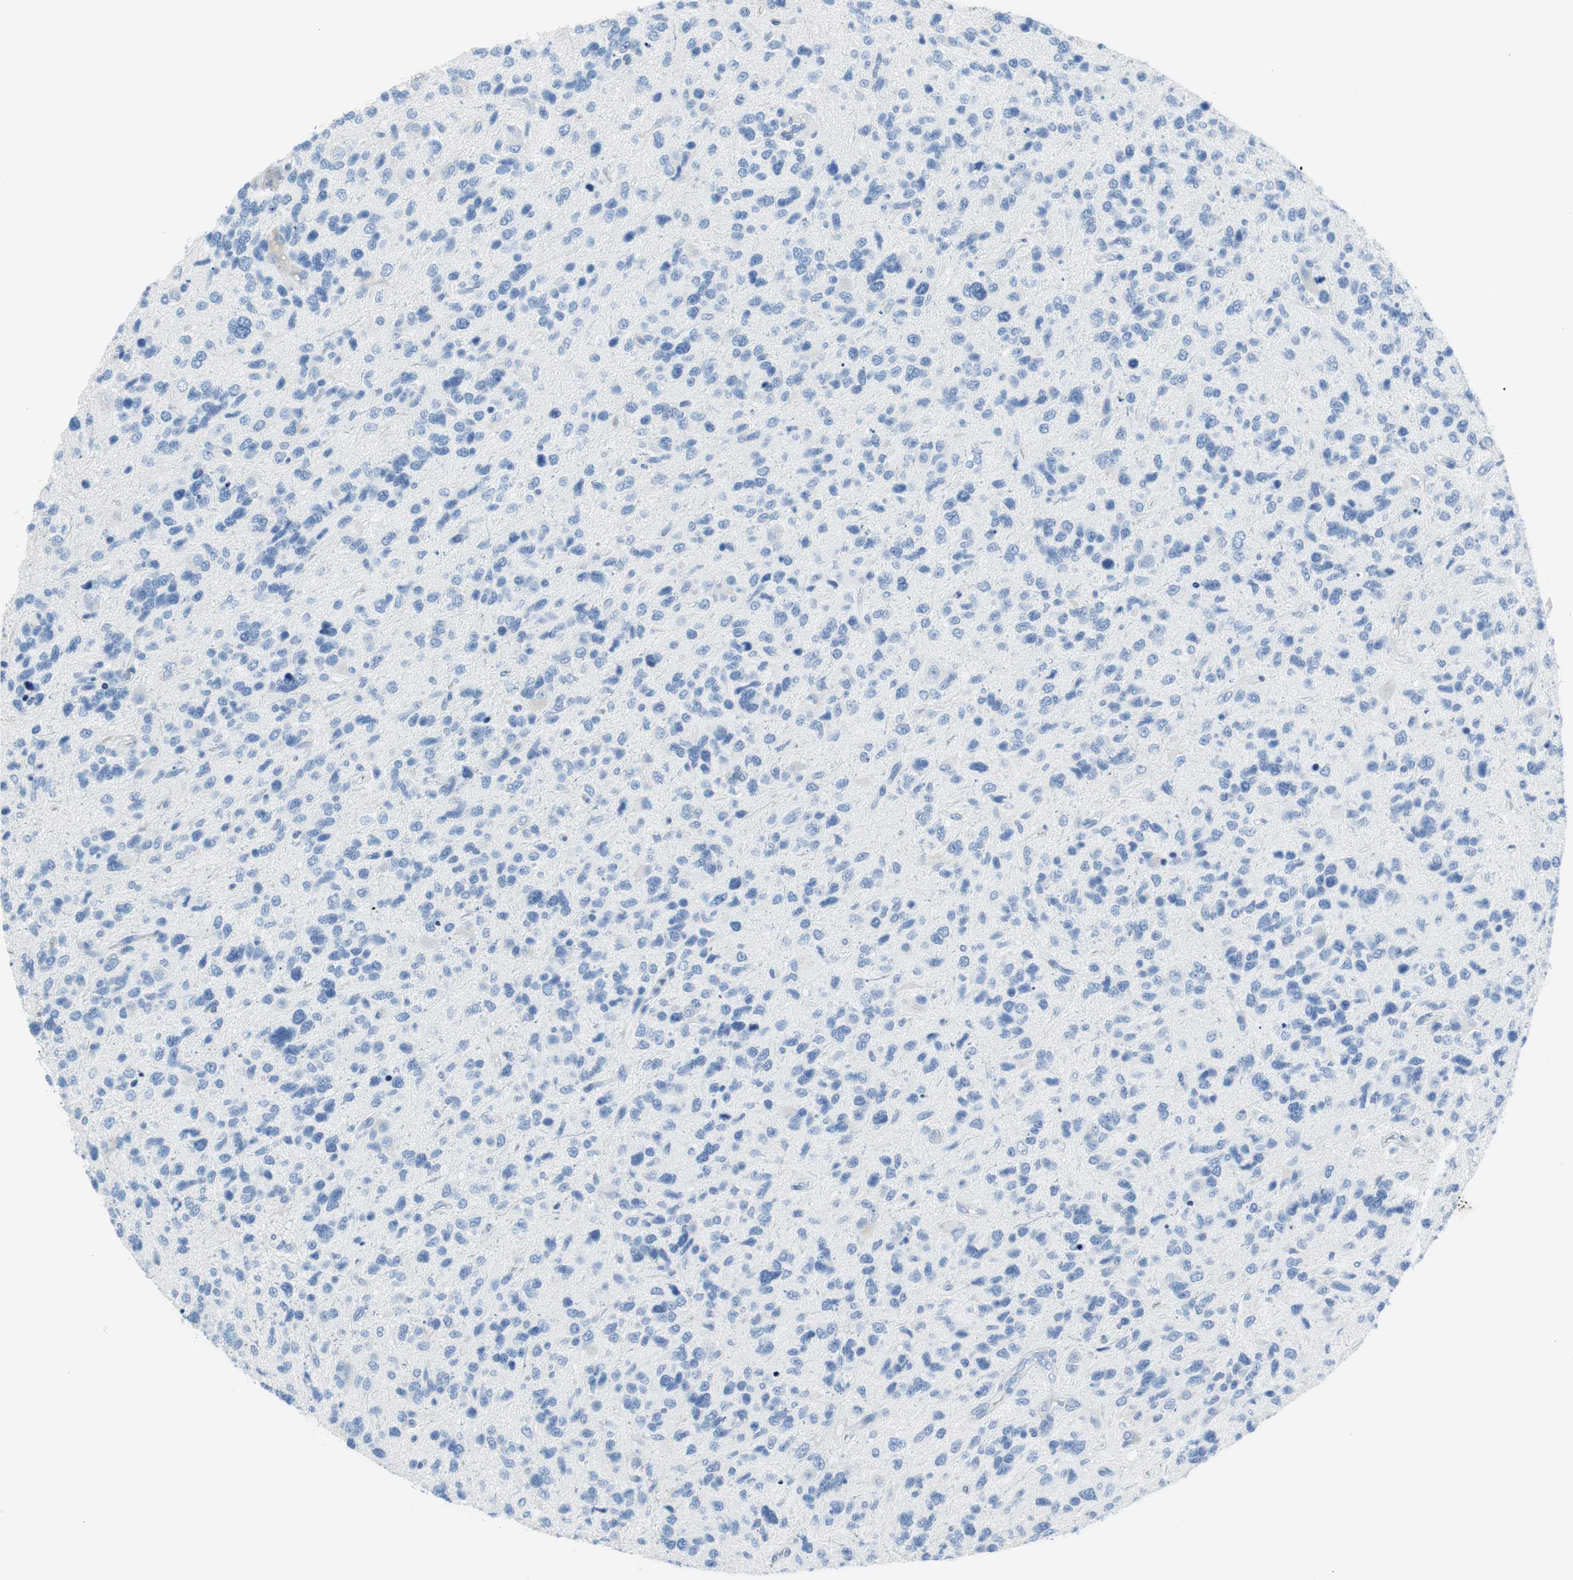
{"staining": {"intensity": "negative", "quantity": "none", "location": "none"}, "tissue": "glioma", "cell_type": "Tumor cells", "image_type": "cancer", "snomed": [{"axis": "morphology", "description": "Glioma, malignant, High grade"}, {"axis": "topography", "description": "Brain"}], "caption": "DAB immunohistochemical staining of malignant glioma (high-grade) displays no significant positivity in tumor cells.", "gene": "MYH1", "patient": {"sex": "female", "age": 58}}